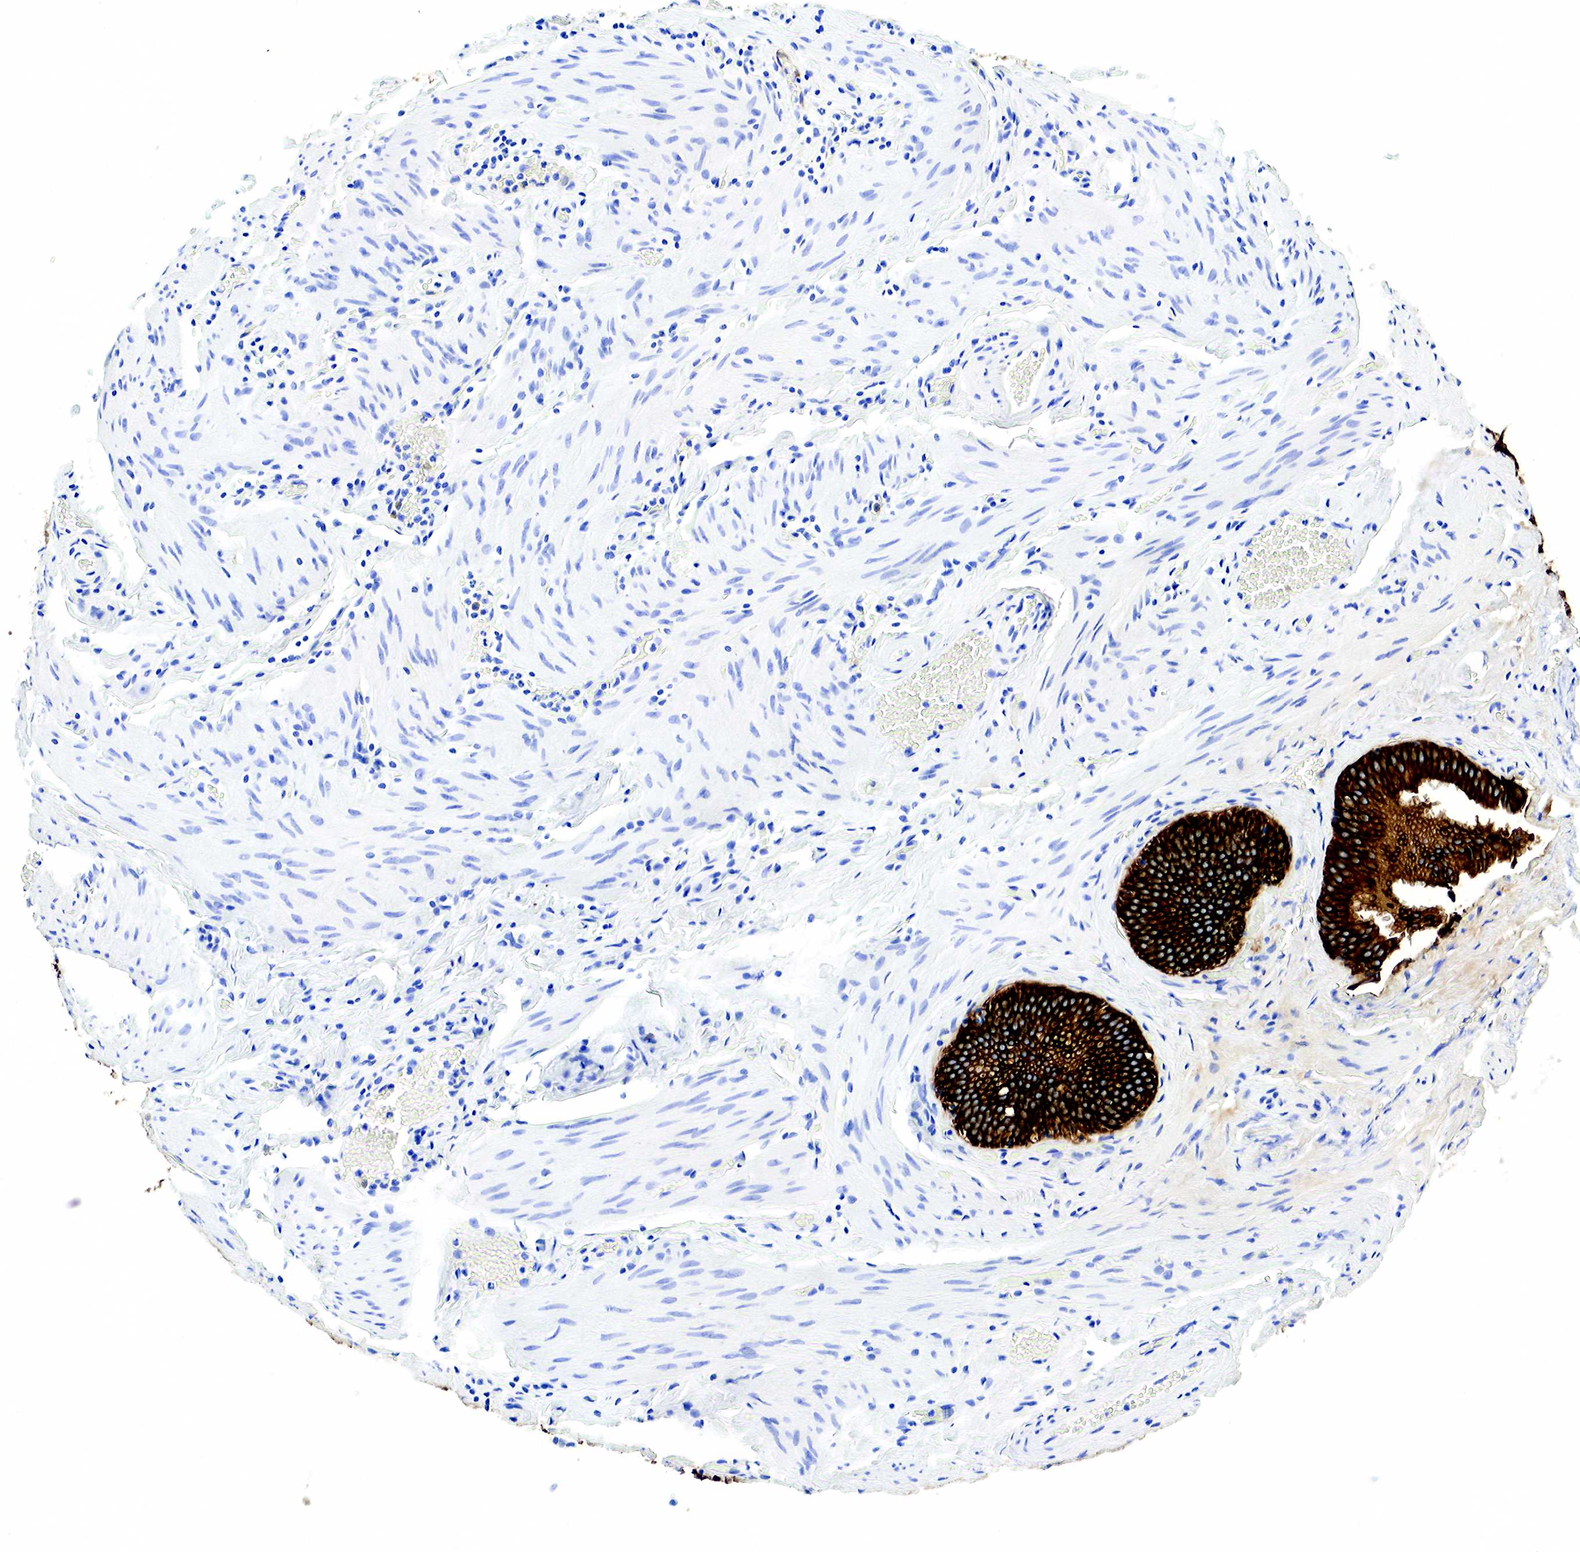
{"staining": {"intensity": "strong", "quantity": ">75%", "location": "cytoplasmic/membranous"}, "tissue": "gallbladder", "cell_type": "Glandular cells", "image_type": "normal", "snomed": [{"axis": "morphology", "description": "Normal tissue, NOS"}, {"axis": "topography", "description": "Gallbladder"}], "caption": "Normal gallbladder was stained to show a protein in brown. There is high levels of strong cytoplasmic/membranous staining in approximately >75% of glandular cells.", "gene": "KRT7", "patient": {"sex": "female", "age": 44}}